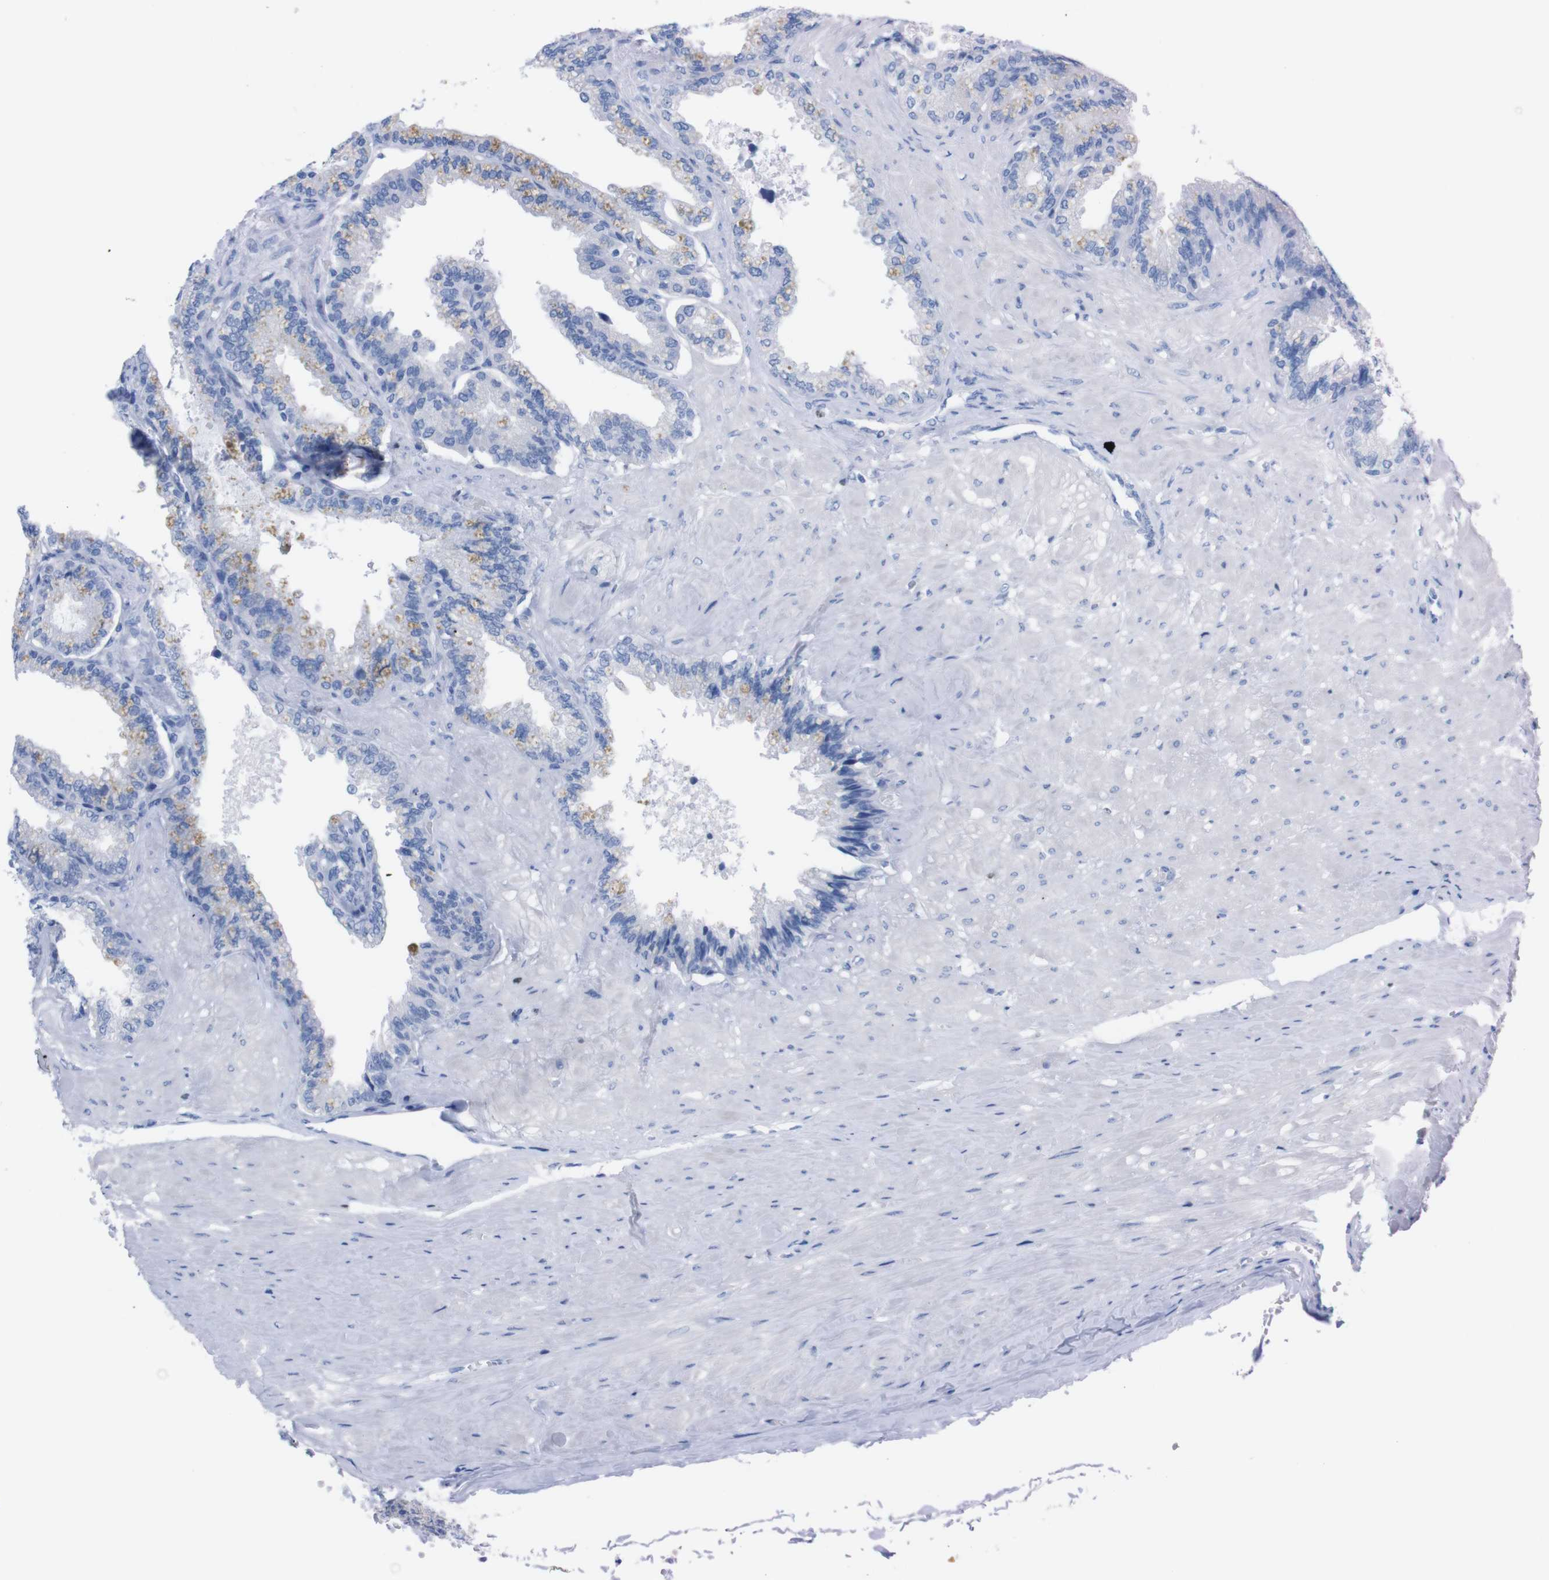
{"staining": {"intensity": "negative", "quantity": "none", "location": "none"}, "tissue": "seminal vesicle", "cell_type": "Glandular cells", "image_type": "normal", "snomed": [{"axis": "morphology", "description": "Normal tissue, NOS"}, {"axis": "topography", "description": "Seminal veicle"}], "caption": "Immunohistochemistry image of unremarkable seminal vesicle: seminal vesicle stained with DAB demonstrates no significant protein staining in glandular cells. The staining was performed using DAB (3,3'-diaminobenzidine) to visualize the protein expression in brown, while the nuclei were stained in blue with hematoxylin (Magnification: 20x).", "gene": "P2RY12", "patient": {"sex": "male", "age": 46}}